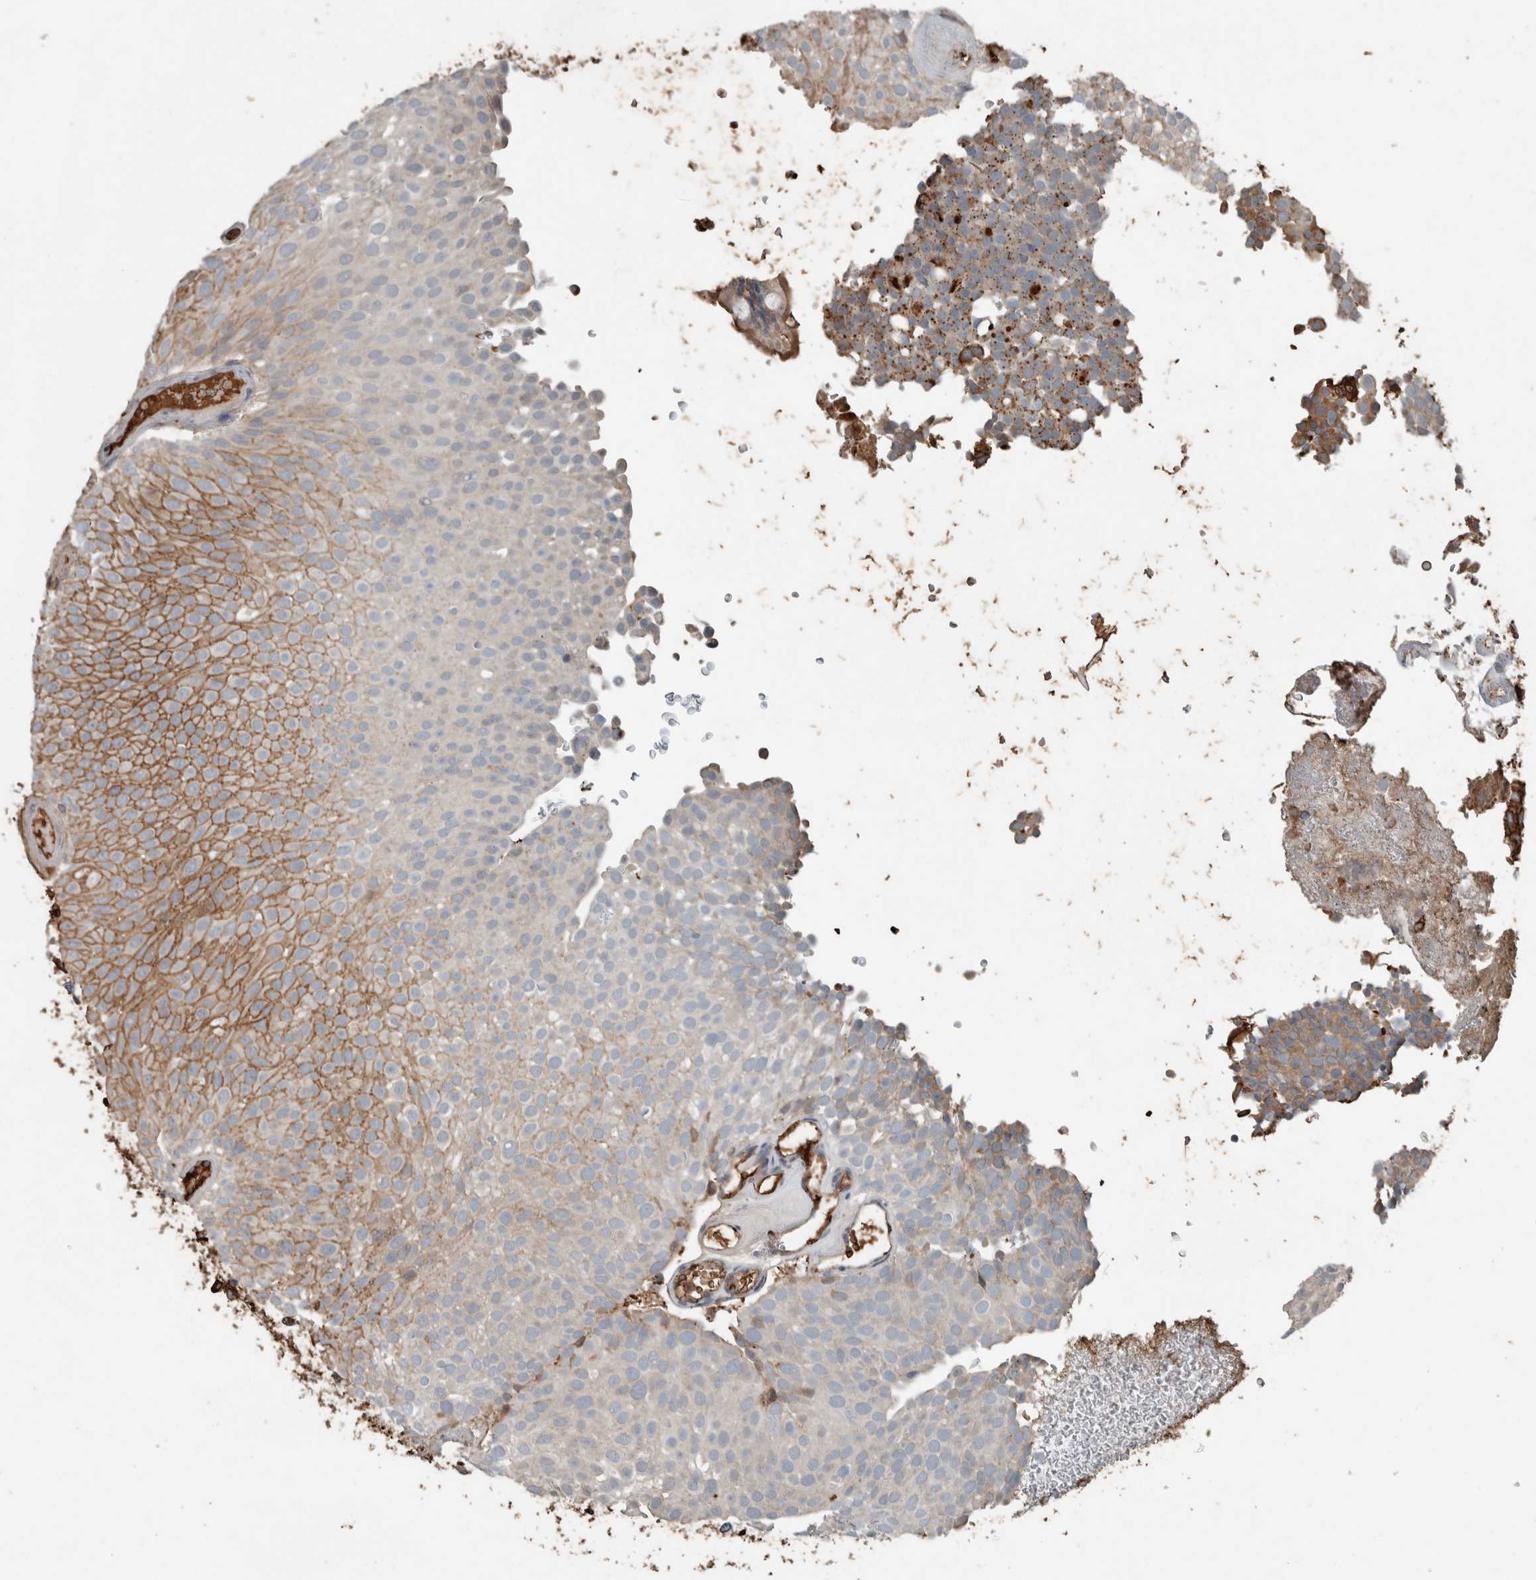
{"staining": {"intensity": "moderate", "quantity": "<25%", "location": "cytoplasmic/membranous"}, "tissue": "urothelial cancer", "cell_type": "Tumor cells", "image_type": "cancer", "snomed": [{"axis": "morphology", "description": "Urothelial carcinoma, Low grade"}, {"axis": "topography", "description": "Urinary bladder"}], "caption": "A low amount of moderate cytoplasmic/membranous expression is seen in about <25% of tumor cells in low-grade urothelial carcinoma tissue. Using DAB (3,3'-diaminobenzidine) (brown) and hematoxylin (blue) stains, captured at high magnification using brightfield microscopy.", "gene": "USP34", "patient": {"sex": "male", "age": 78}}